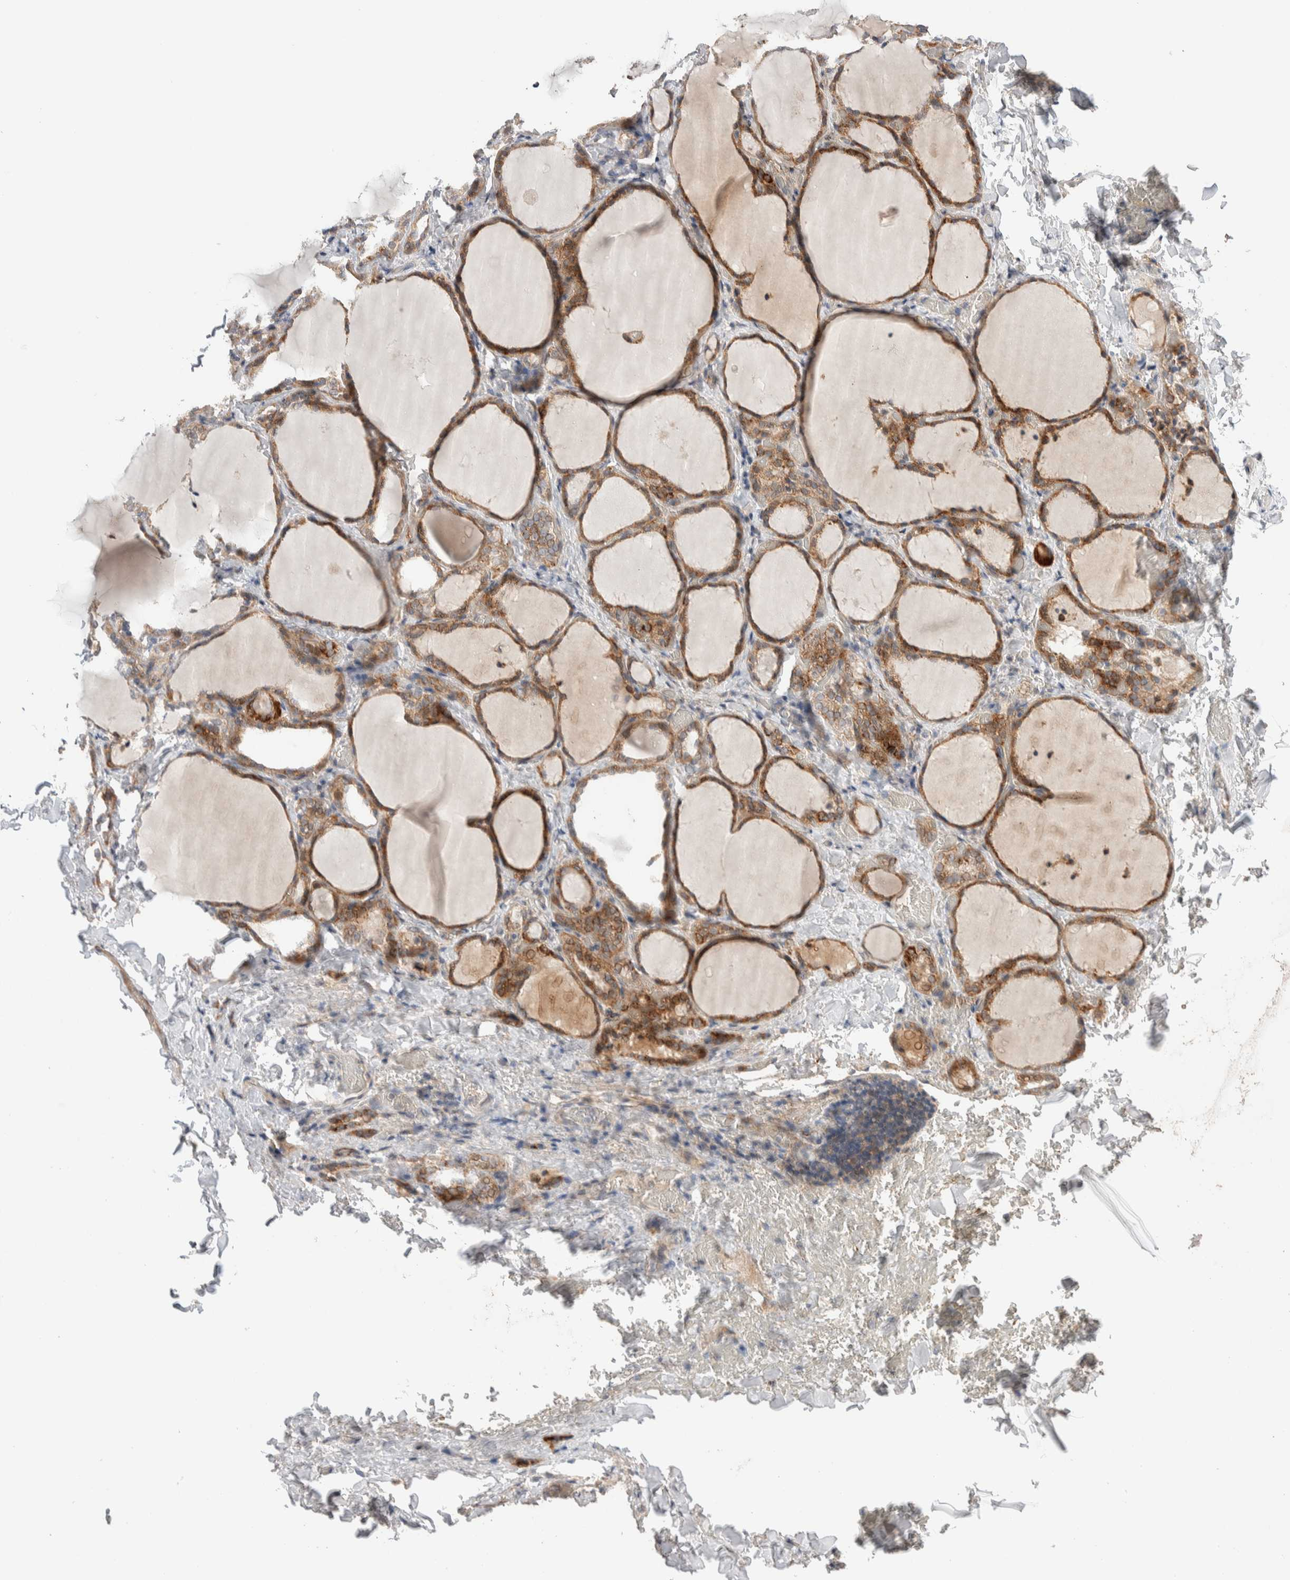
{"staining": {"intensity": "moderate", "quantity": ">75%", "location": "cytoplasmic/membranous"}, "tissue": "thyroid gland", "cell_type": "Glandular cells", "image_type": "normal", "snomed": [{"axis": "morphology", "description": "Normal tissue, NOS"}, {"axis": "morphology", "description": "Papillary adenocarcinoma, NOS"}, {"axis": "topography", "description": "Thyroid gland"}], "caption": "Protein expression analysis of normal human thyroid gland reveals moderate cytoplasmic/membranous staining in approximately >75% of glandular cells. The staining was performed using DAB, with brown indicating positive protein expression. Nuclei are stained blue with hematoxylin.", "gene": "CASK", "patient": {"sex": "female", "age": 30}}